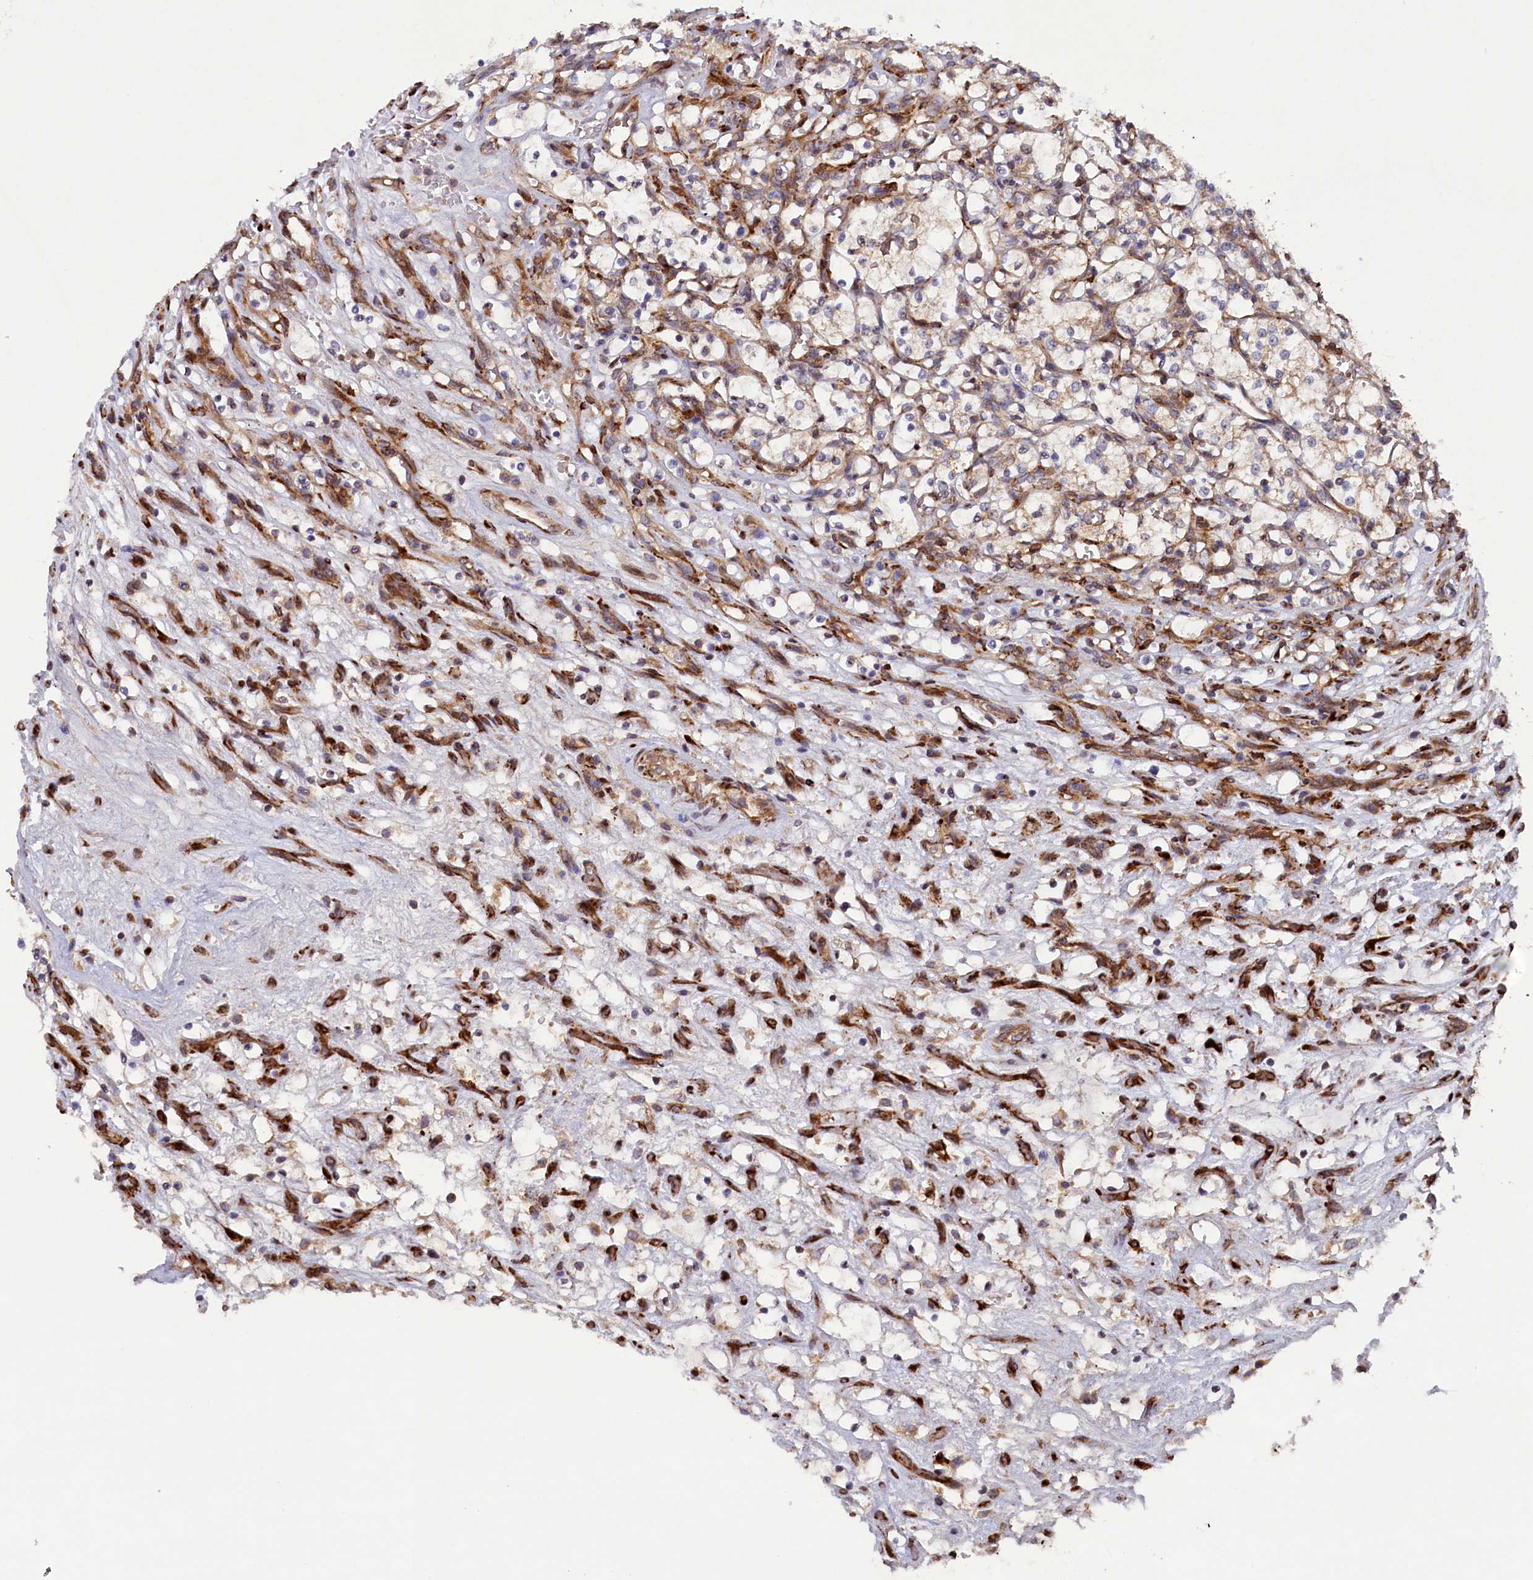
{"staining": {"intensity": "weak", "quantity": "25%-75%", "location": "cytoplasmic/membranous"}, "tissue": "renal cancer", "cell_type": "Tumor cells", "image_type": "cancer", "snomed": [{"axis": "morphology", "description": "Adenocarcinoma, NOS"}, {"axis": "topography", "description": "Kidney"}], "caption": "A low amount of weak cytoplasmic/membranous expression is identified in about 25%-75% of tumor cells in renal cancer (adenocarcinoma) tissue.", "gene": "ARRDC4", "patient": {"sex": "female", "age": 69}}